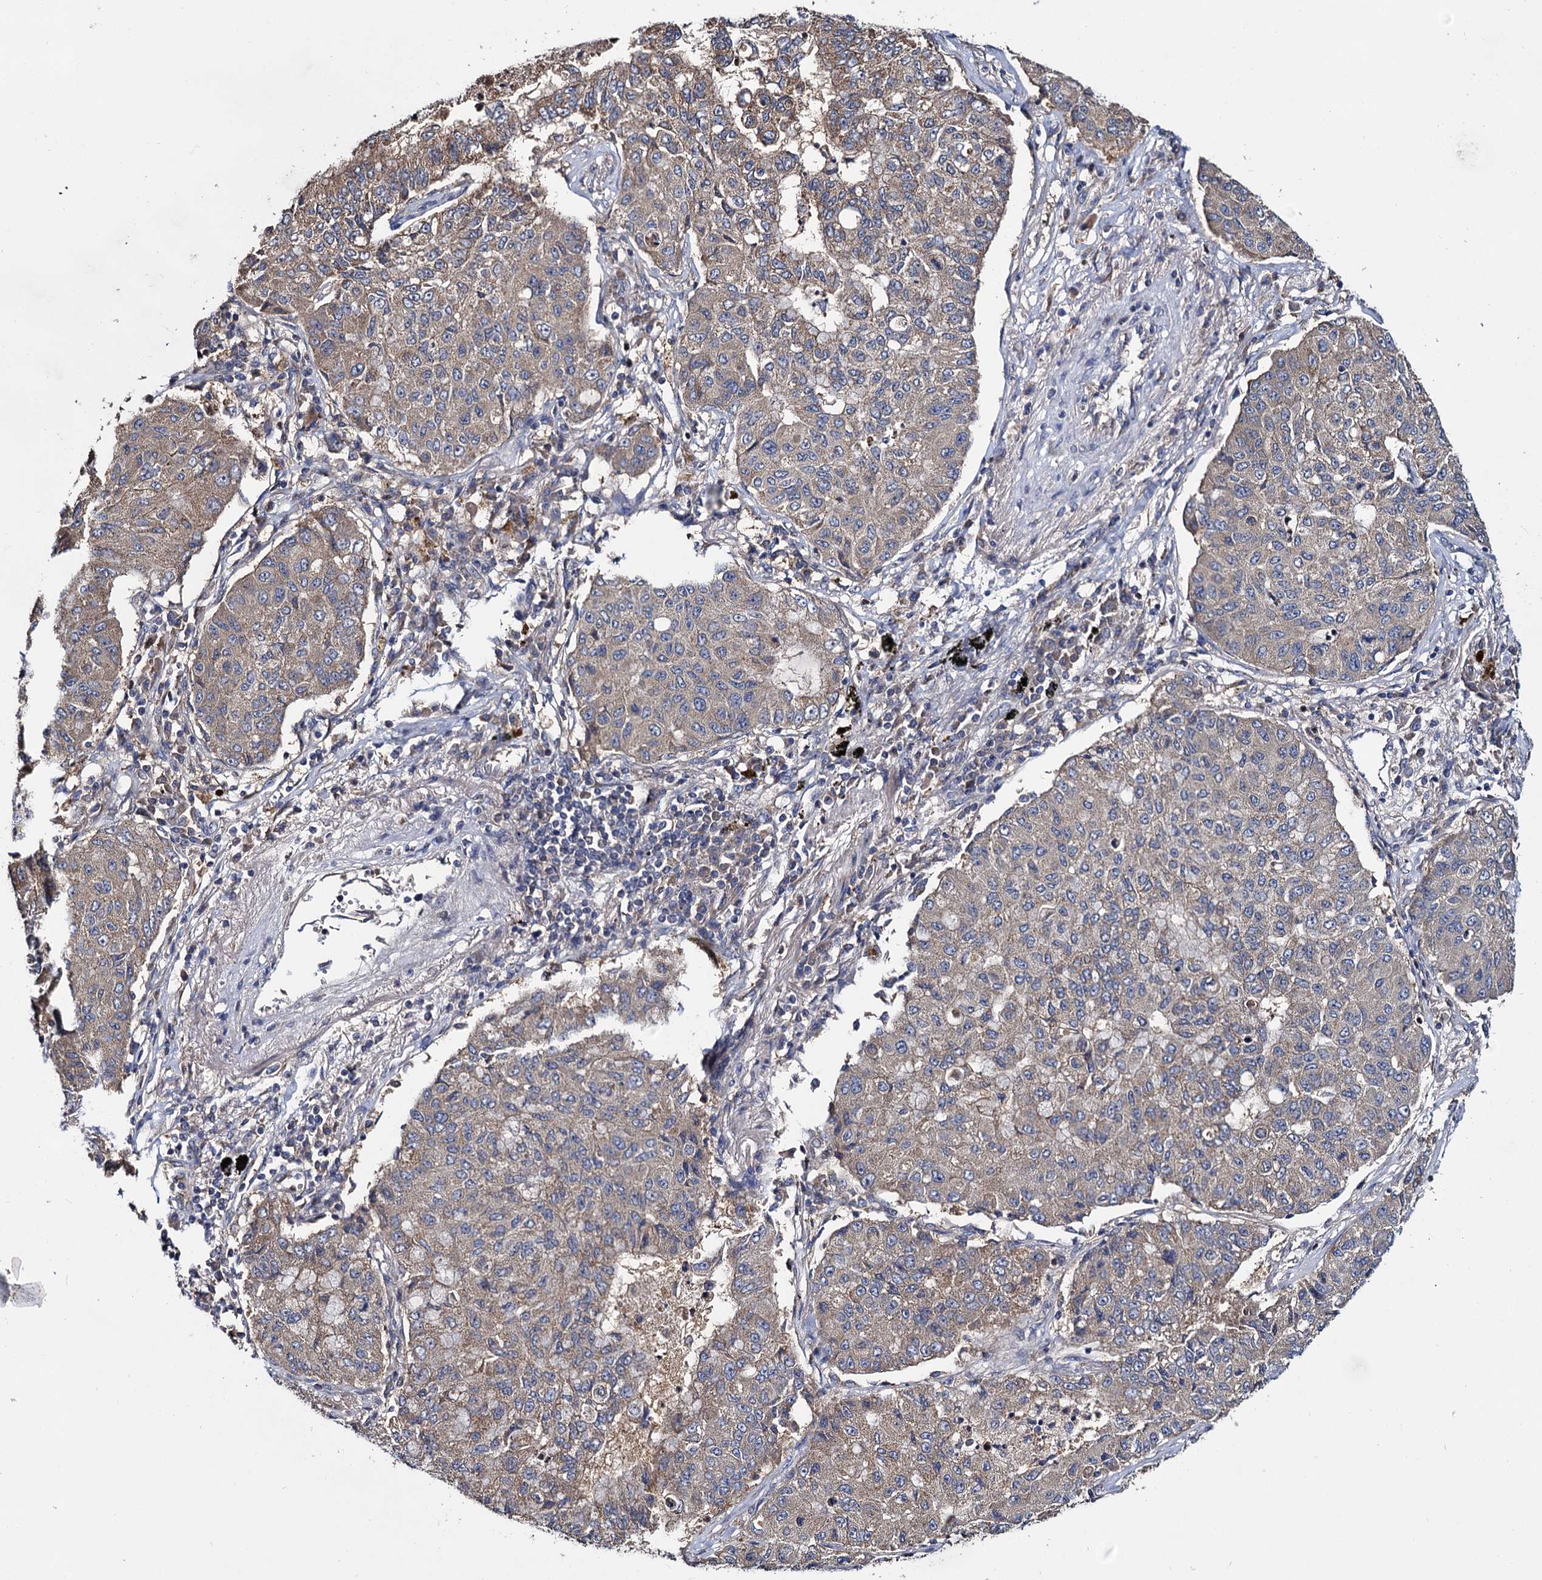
{"staining": {"intensity": "weak", "quantity": "25%-75%", "location": "cytoplasmic/membranous"}, "tissue": "lung cancer", "cell_type": "Tumor cells", "image_type": "cancer", "snomed": [{"axis": "morphology", "description": "Squamous cell carcinoma, NOS"}, {"axis": "topography", "description": "Lung"}], "caption": "Lung cancer stained with a protein marker reveals weak staining in tumor cells.", "gene": "CEP192", "patient": {"sex": "male", "age": 74}}